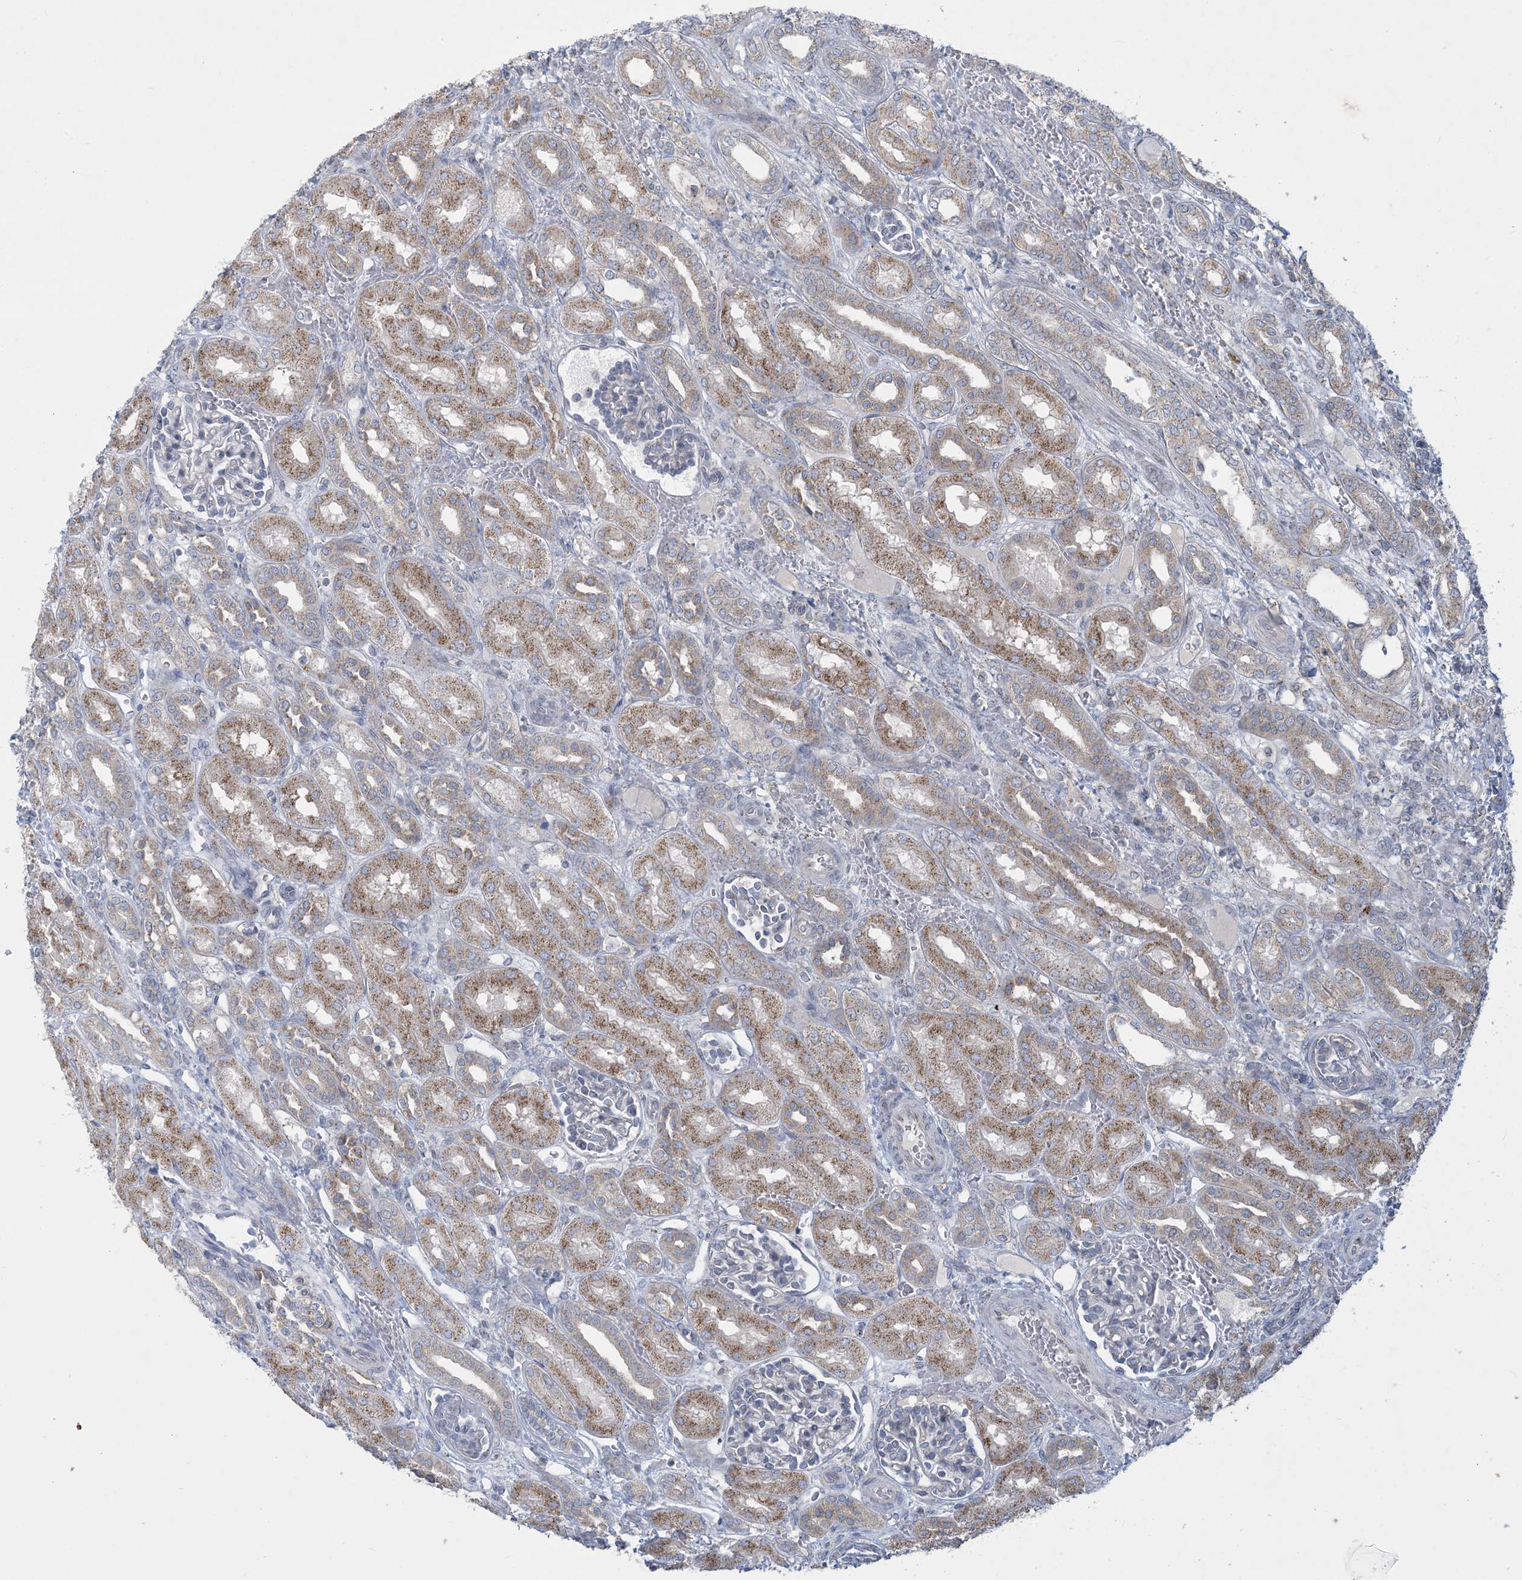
{"staining": {"intensity": "negative", "quantity": "none", "location": "none"}, "tissue": "kidney", "cell_type": "Cells in glomeruli", "image_type": "normal", "snomed": [{"axis": "morphology", "description": "Normal tissue, NOS"}, {"axis": "morphology", "description": "Neoplasm, malignant, NOS"}, {"axis": "topography", "description": "Kidney"}], "caption": "This micrograph is of unremarkable kidney stained with immunohistochemistry to label a protein in brown with the nuclei are counter-stained blue. There is no positivity in cells in glomeruli.", "gene": "CCDC14", "patient": {"sex": "female", "age": 1}}